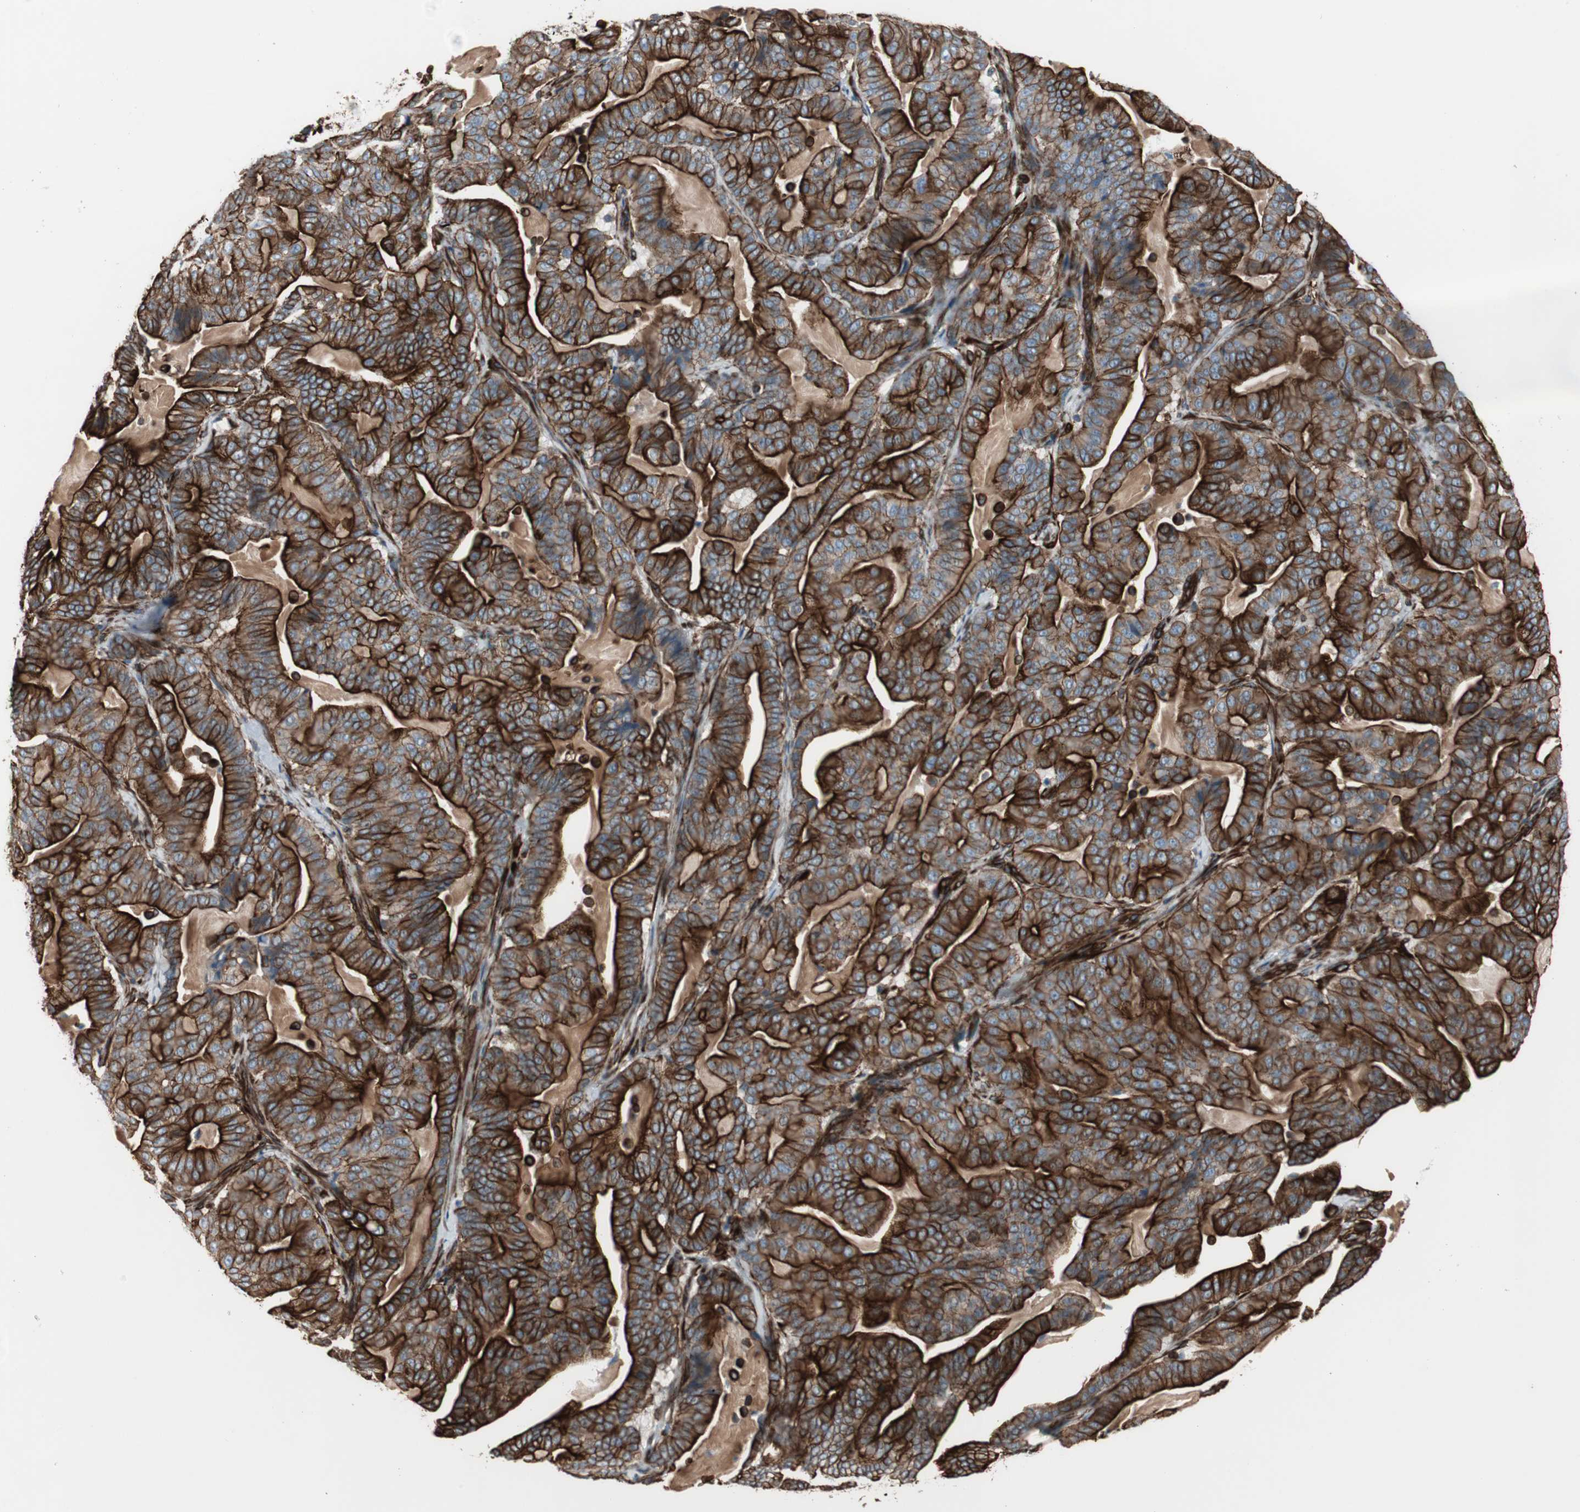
{"staining": {"intensity": "strong", "quantity": ">75%", "location": "cytoplasmic/membranous"}, "tissue": "pancreatic cancer", "cell_type": "Tumor cells", "image_type": "cancer", "snomed": [{"axis": "morphology", "description": "Adenocarcinoma, NOS"}, {"axis": "topography", "description": "Pancreas"}], "caption": "Strong cytoplasmic/membranous positivity for a protein is appreciated in approximately >75% of tumor cells of pancreatic cancer using immunohistochemistry (IHC).", "gene": "TCTA", "patient": {"sex": "male", "age": 63}}